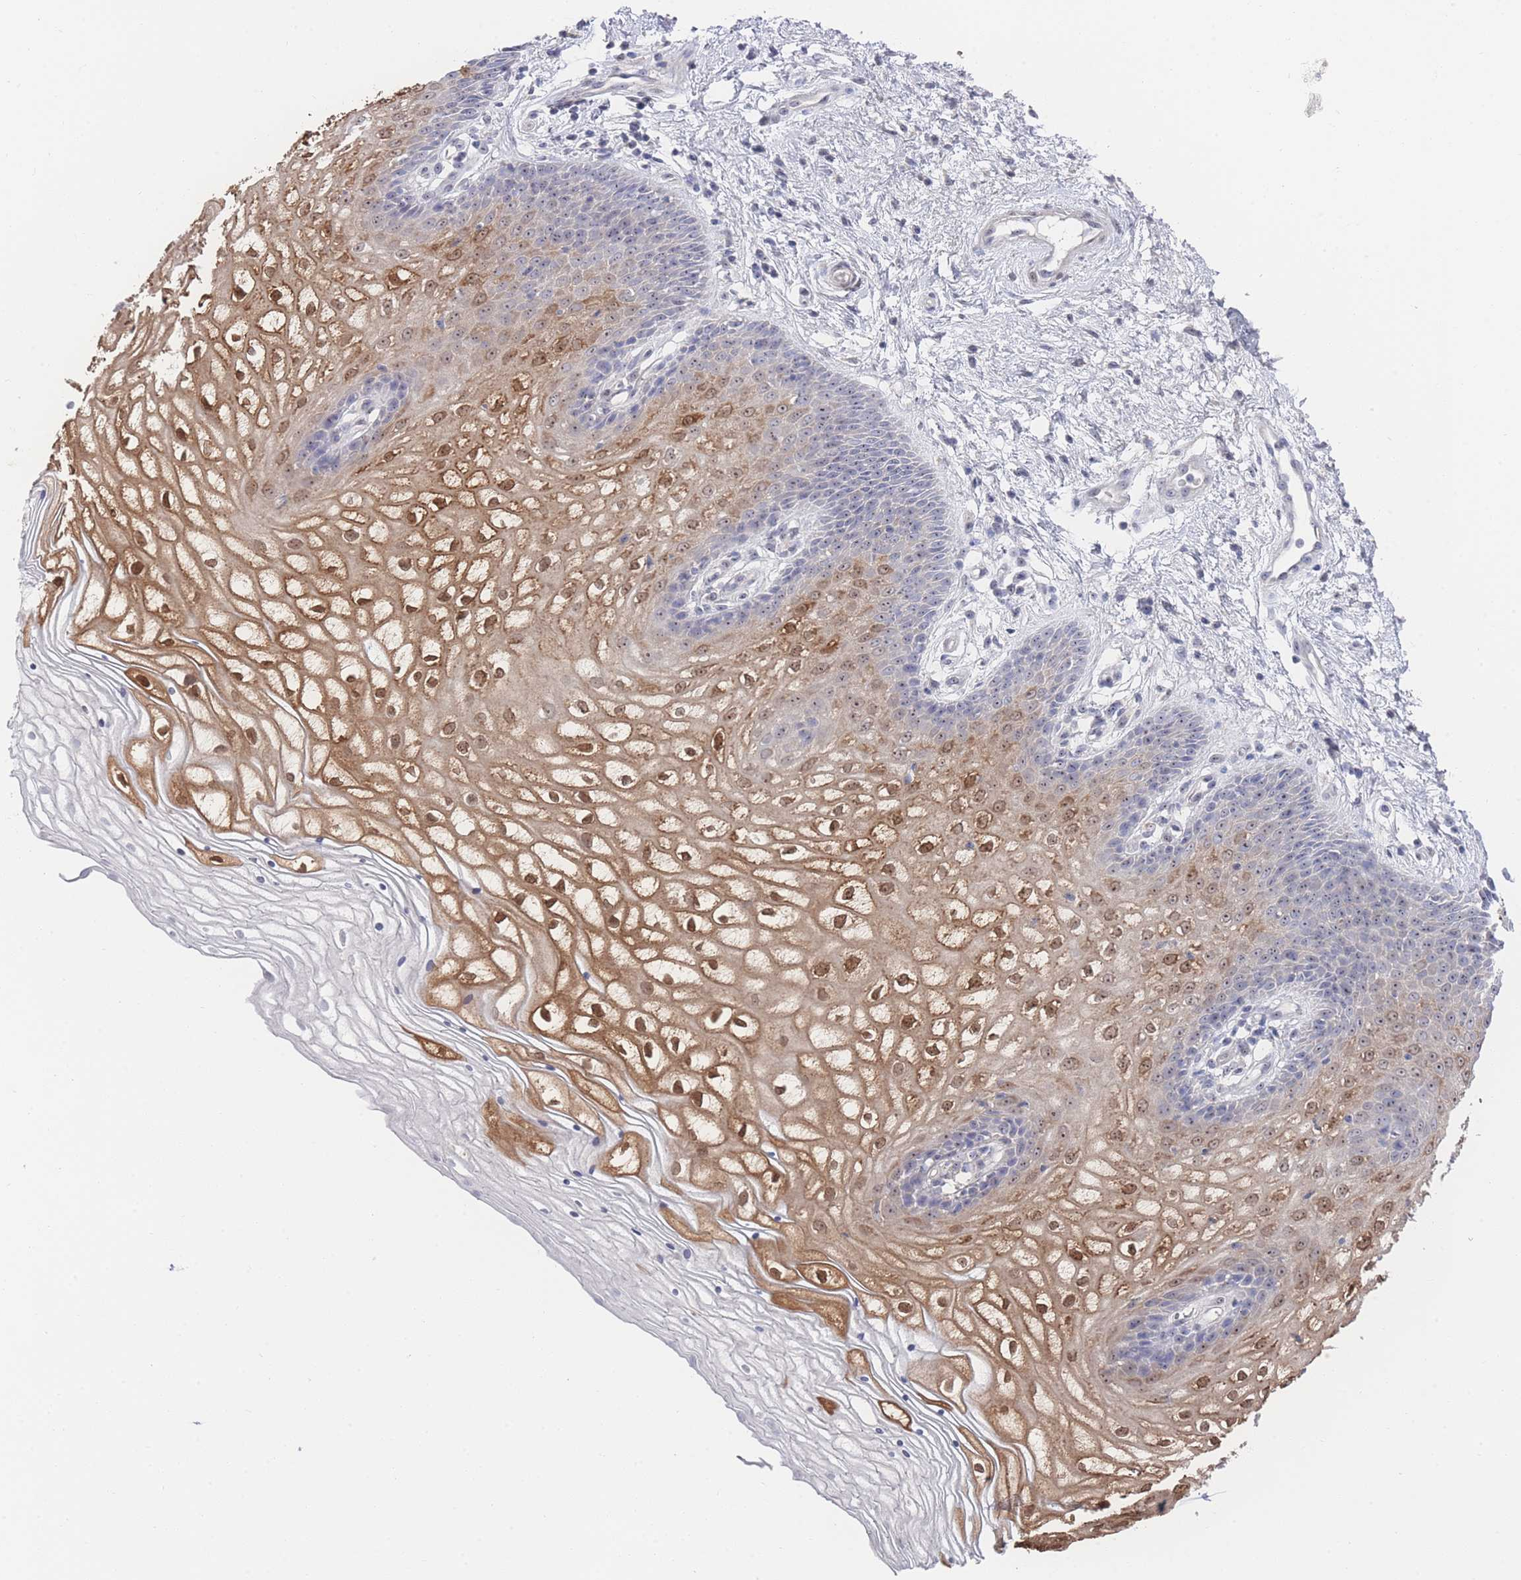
{"staining": {"intensity": "moderate", "quantity": "25%-75%", "location": "cytoplasmic/membranous,nuclear"}, "tissue": "vagina", "cell_type": "Squamous epithelial cells", "image_type": "normal", "snomed": [{"axis": "morphology", "description": "Normal tissue, NOS"}, {"axis": "topography", "description": "Vagina"}], "caption": "A photomicrograph of vagina stained for a protein reveals moderate cytoplasmic/membranous,nuclear brown staining in squamous epithelial cells. (Brightfield microscopy of DAB IHC at high magnification).", "gene": "ZNF142", "patient": {"sex": "female", "age": 34}}